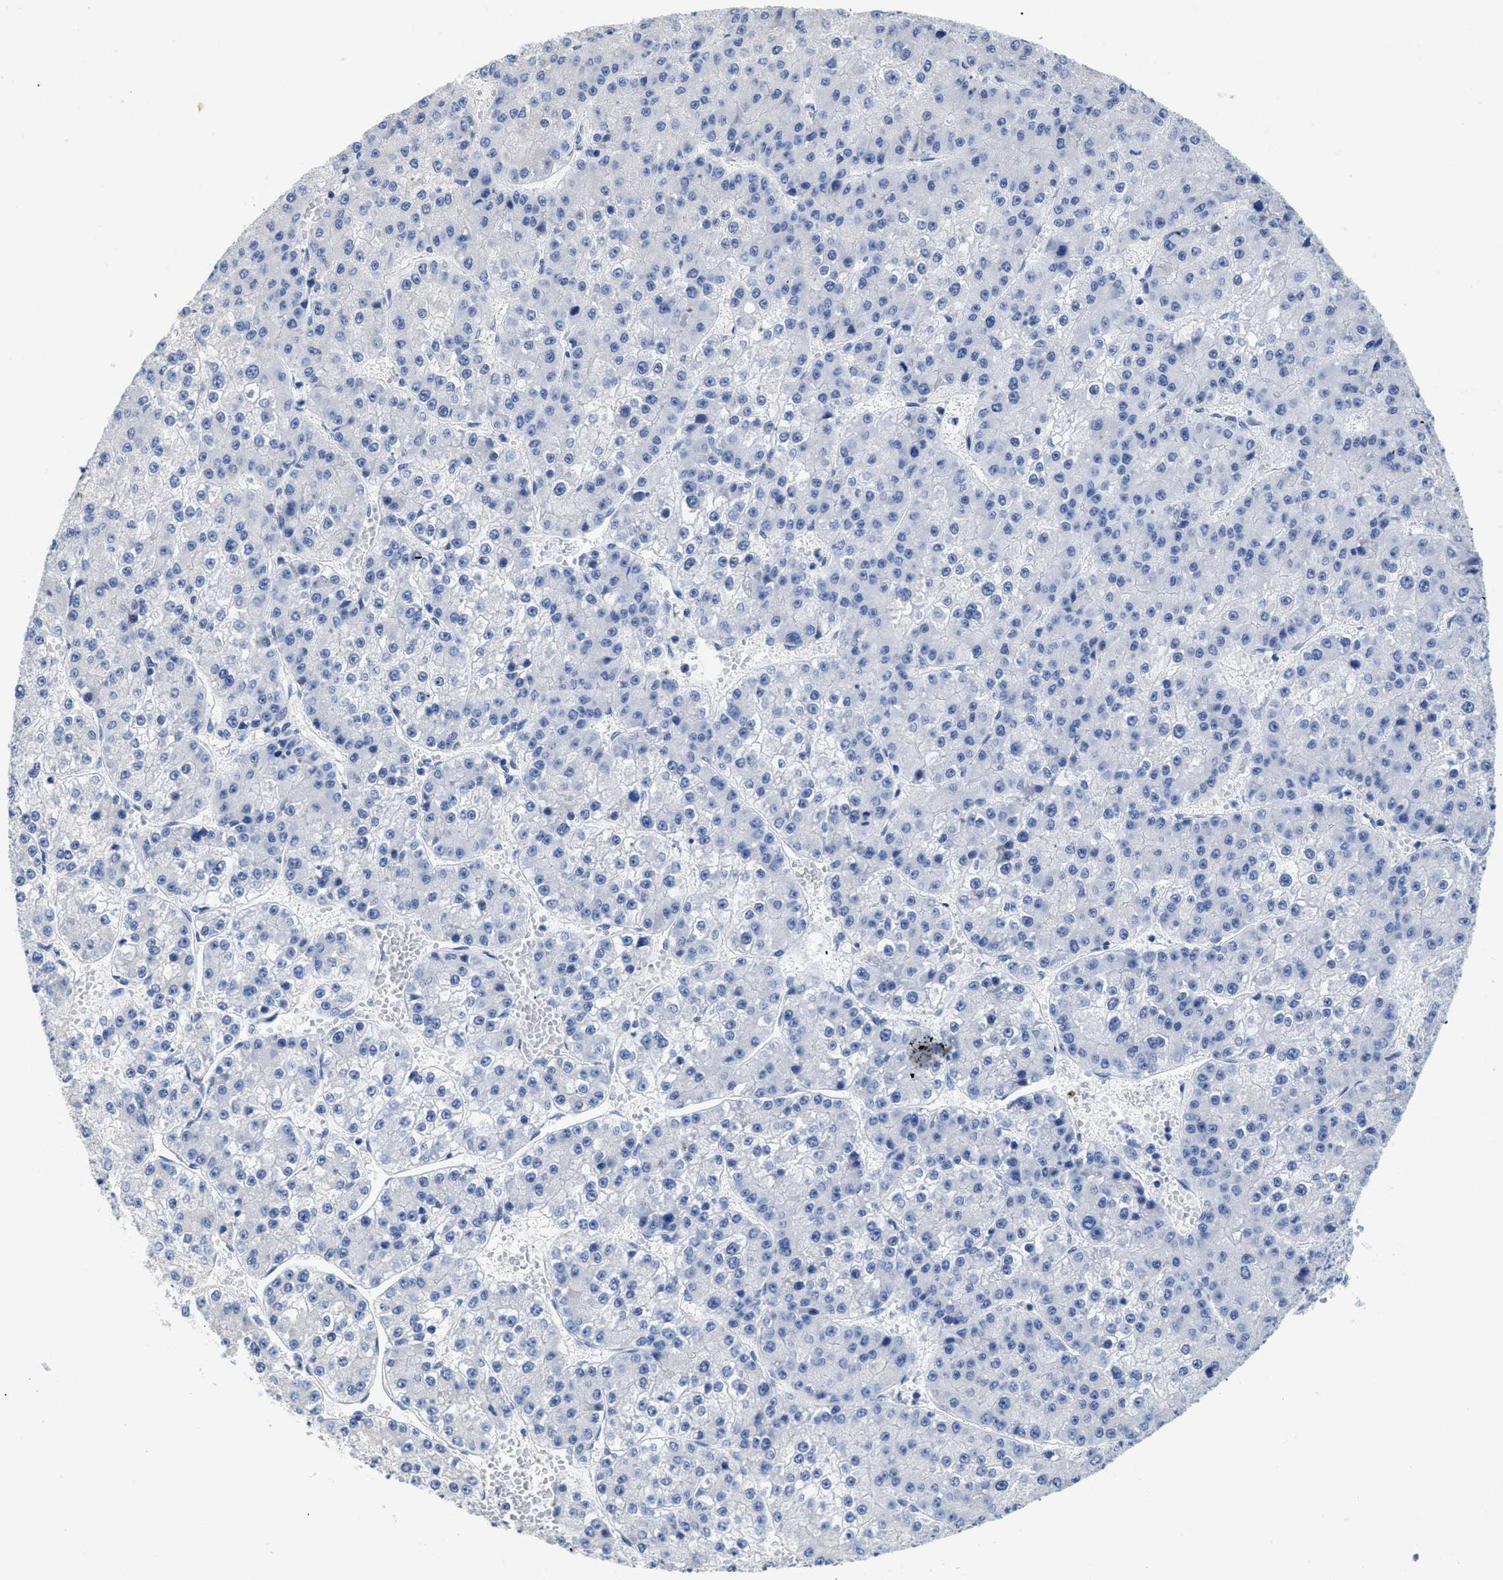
{"staining": {"intensity": "negative", "quantity": "none", "location": "none"}, "tissue": "liver cancer", "cell_type": "Tumor cells", "image_type": "cancer", "snomed": [{"axis": "morphology", "description": "Carcinoma, Hepatocellular, NOS"}, {"axis": "topography", "description": "Liver"}], "caption": "This image is of liver cancer (hepatocellular carcinoma) stained with immunohistochemistry (IHC) to label a protein in brown with the nuclei are counter-stained blue. There is no positivity in tumor cells.", "gene": "DLC1", "patient": {"sex": "female", "age": 73}}